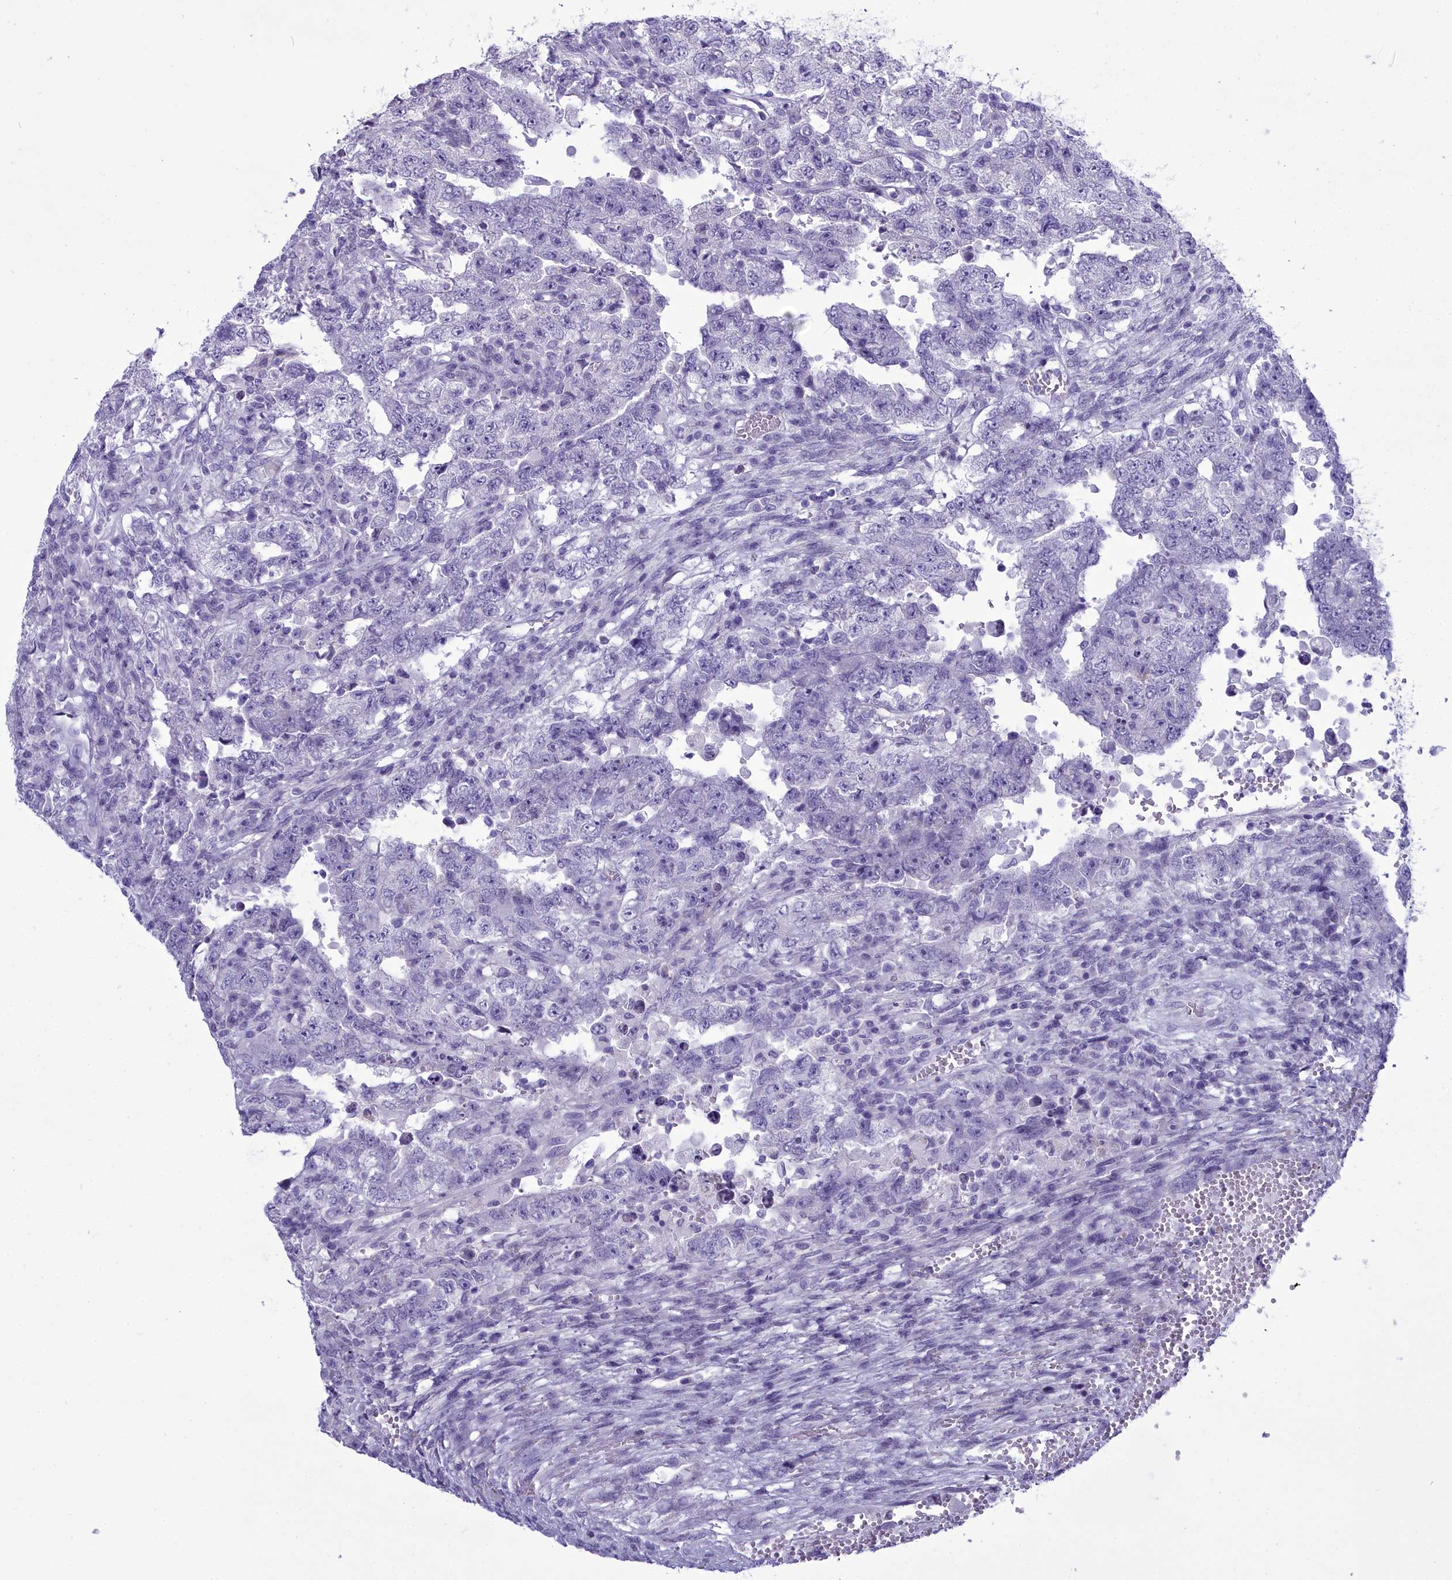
{"staining": {"intensity": "negative", "quantity": "none", "location": "none"}, "tissue": "testis cancer", "cell_type": "Tumor cells", "image_type": "cancer", "snomed": [{"axis": "morphology", "description": "Carcinoma, Embryonal, NOS"}, {"axis": "topography", "description": "Testis"}], "caption": "There is no significant positivity in tumor cells of testis embryonal carcinoma. Nuclei are stained in blue.", "gene": "MAP6", "patient": {"sex": "male", "age": 26}}